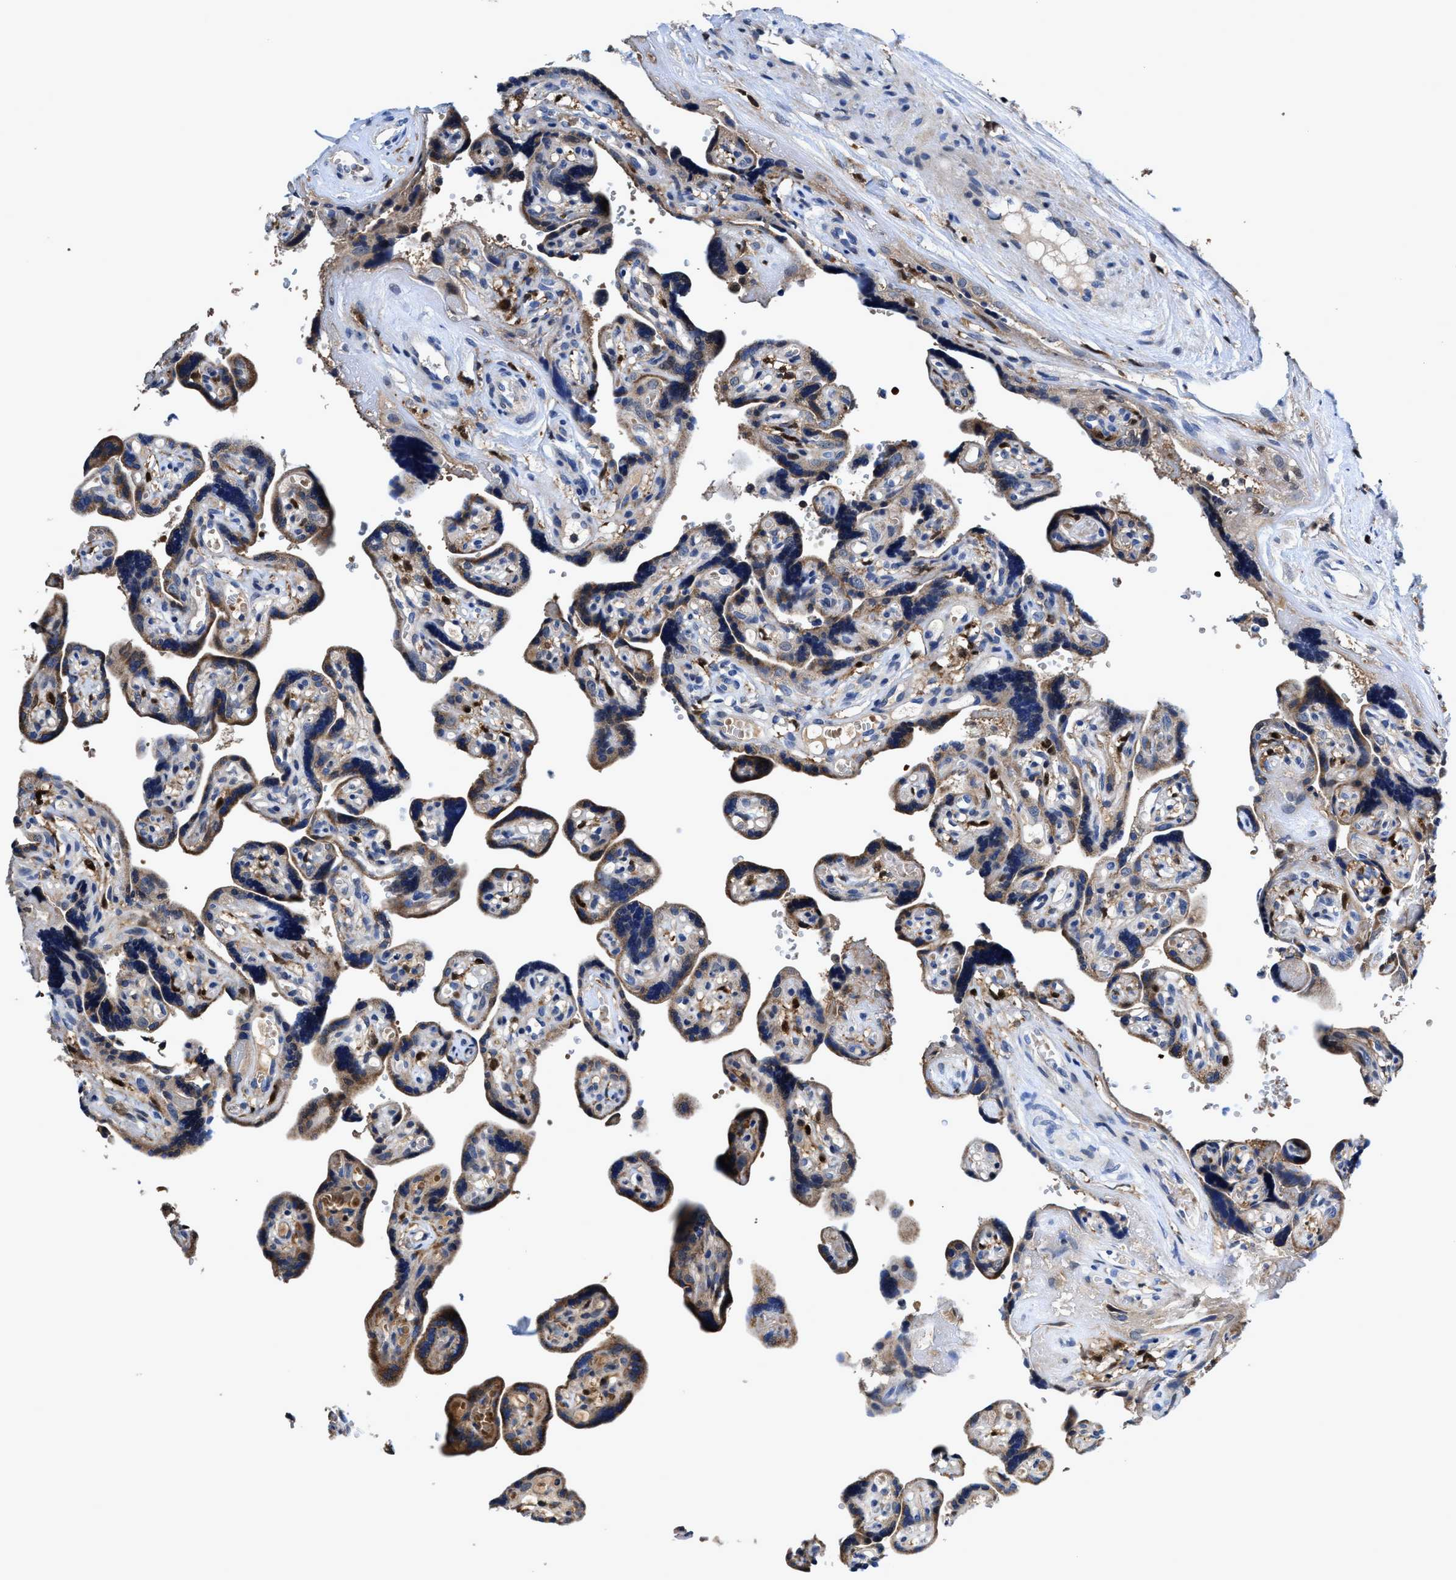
{"staining": {"intensity": "moderate", "quantity": ">75%", "location": "cytoplasmic/membranous"}, "tissue": "placenta", "cell_type": "Trophoblastic cells", "image_type": "normal", "snomed": [{"axis": "morphology", "description": "Normal tissue, NOS"}, {"axis": "topography", "description": "Placenta"}], "caption": "Trophoblastic cells display medium levels of moderate cytoplasmic/membranous staining in approximately >75% of cells in unremarkable placenta.", "gene": "RGS10", "patient": {"sex": "female", "age": 30}}